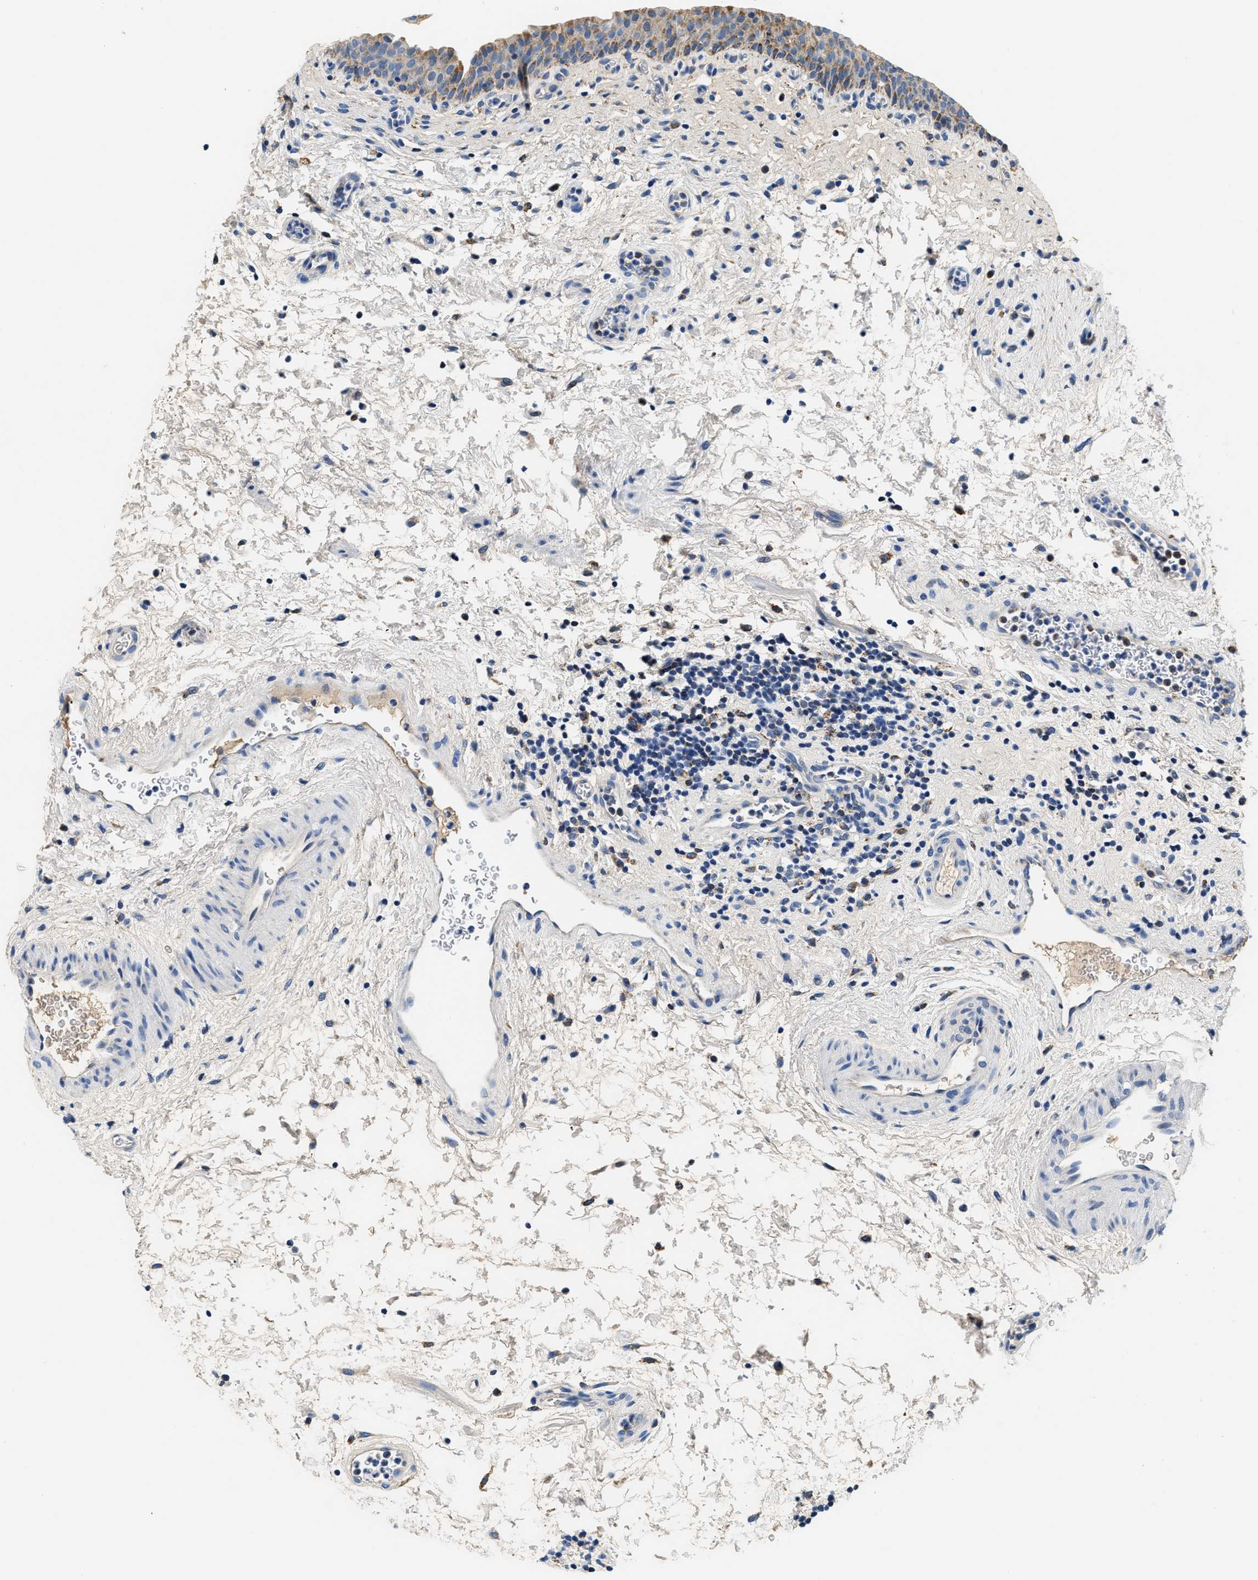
{"staining": {"intensity": "moderate", "quantity": "<25%", "location": "cytoplasmic/membranous"}, "tissue": "urinary bladder", "cell_type": "Urothelial cells", "image_type": "normal", "snomed": [{"axis": "morphology", "description": "Normal tissue, NOS"}, {"axis": "topography", "description": "Urinary bladder"}], "caption": "Immunohistochemistry (IHC) of unremarkable urinary bladder exhibits low levels of moderate cytoplasmic/membranous positivity in approximately <25% of urothelial cells. The protein is stained brown, and the nuclei are stained in blue (DAB (3,3'-diaminobenzidine) IHC with brightfield microscopy, high magnification).", "gene": "PCK2", "patient": {"sex": "male", "age": 37}}